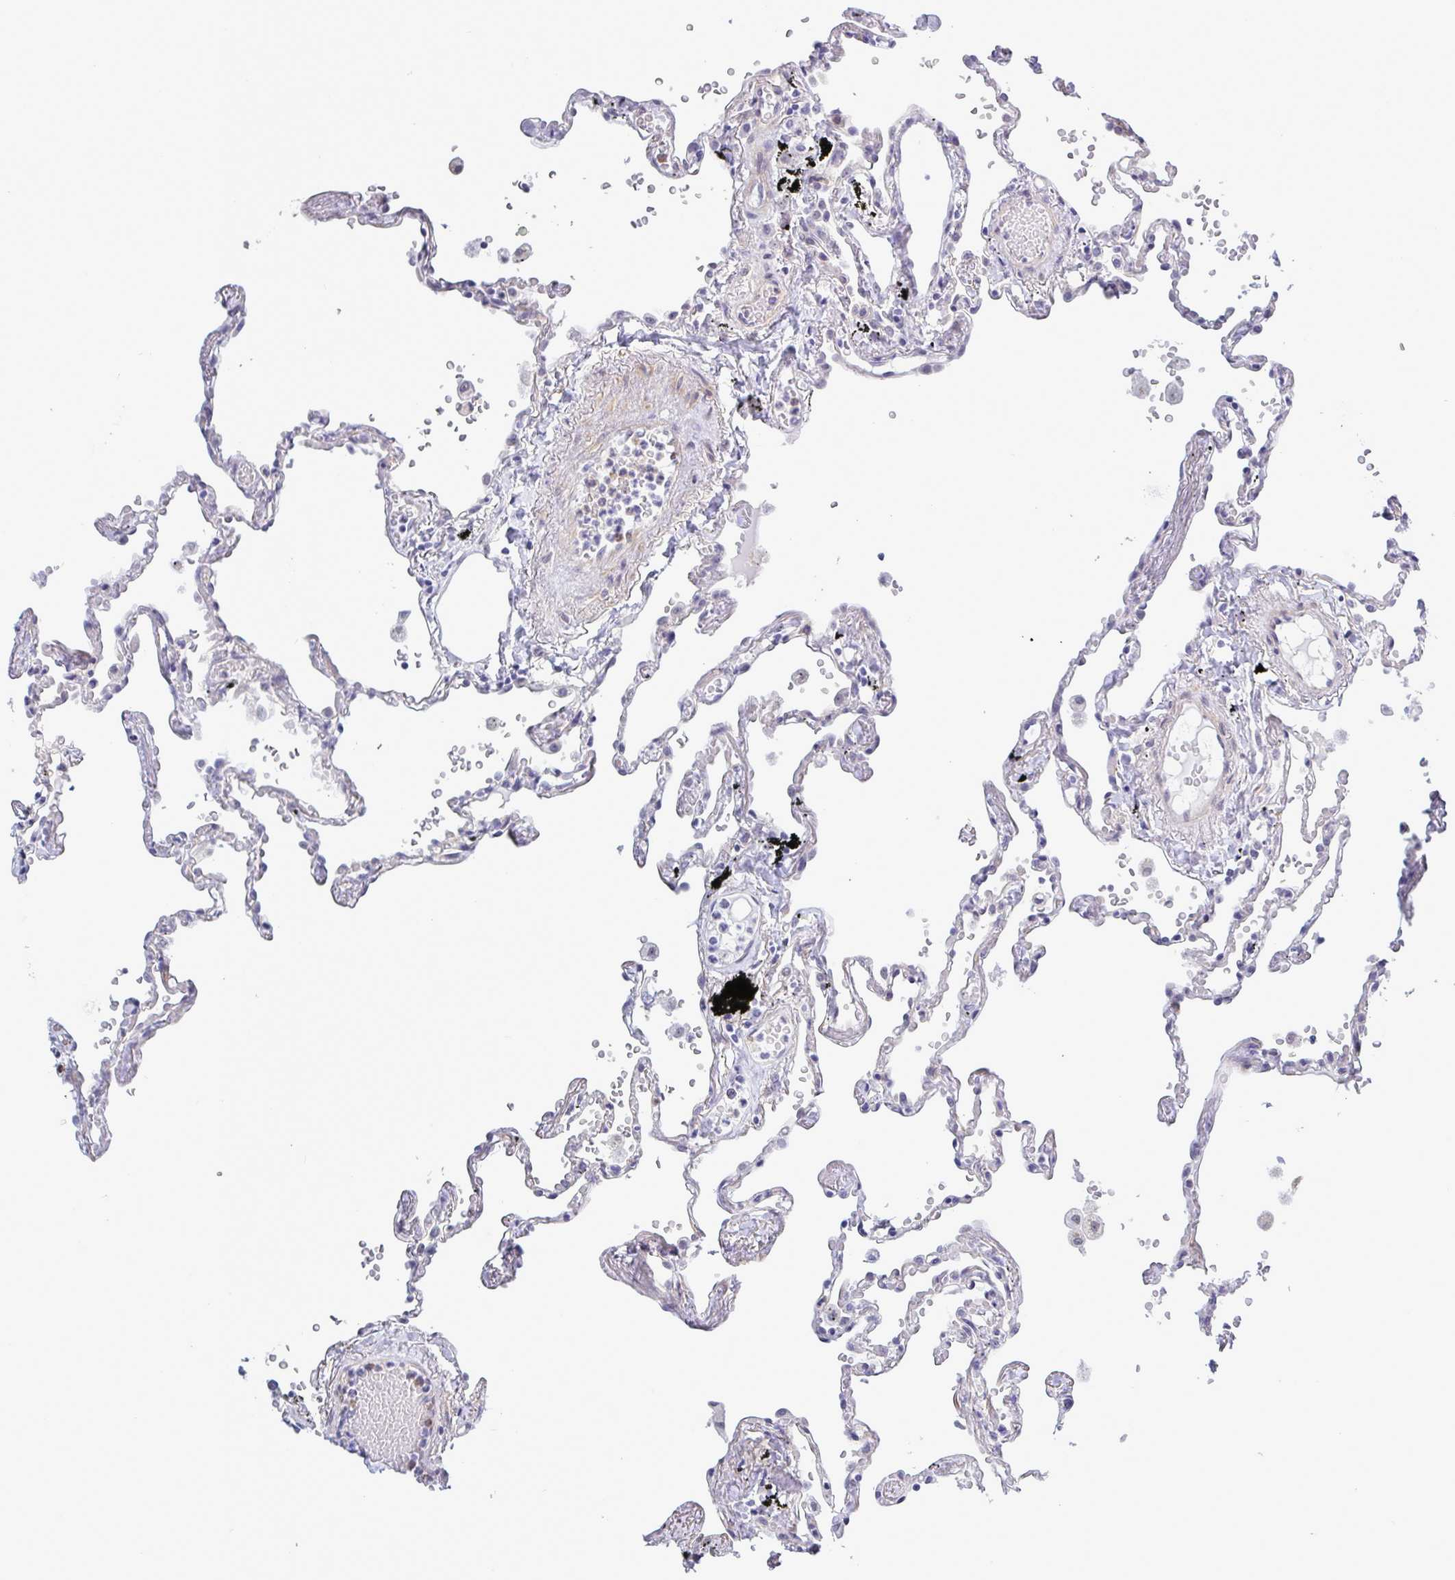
{"staining": {"intensity": "negative", "quantity": "none", "location": "none"}, "tissue": "lung", "cell_type": "Alveolar cells", "image_type": "normal", "snomed": [{"axis": "morphology", "description": "Normal tissue, NOS"}, {"axis": "topography", "description": "Lung"}], "caption": "The photomicrograph exhibits no significant expression in alveolar cells of lung.", "gene": "MFSD4A", "patient": {"sex": "female", "age": 67}}